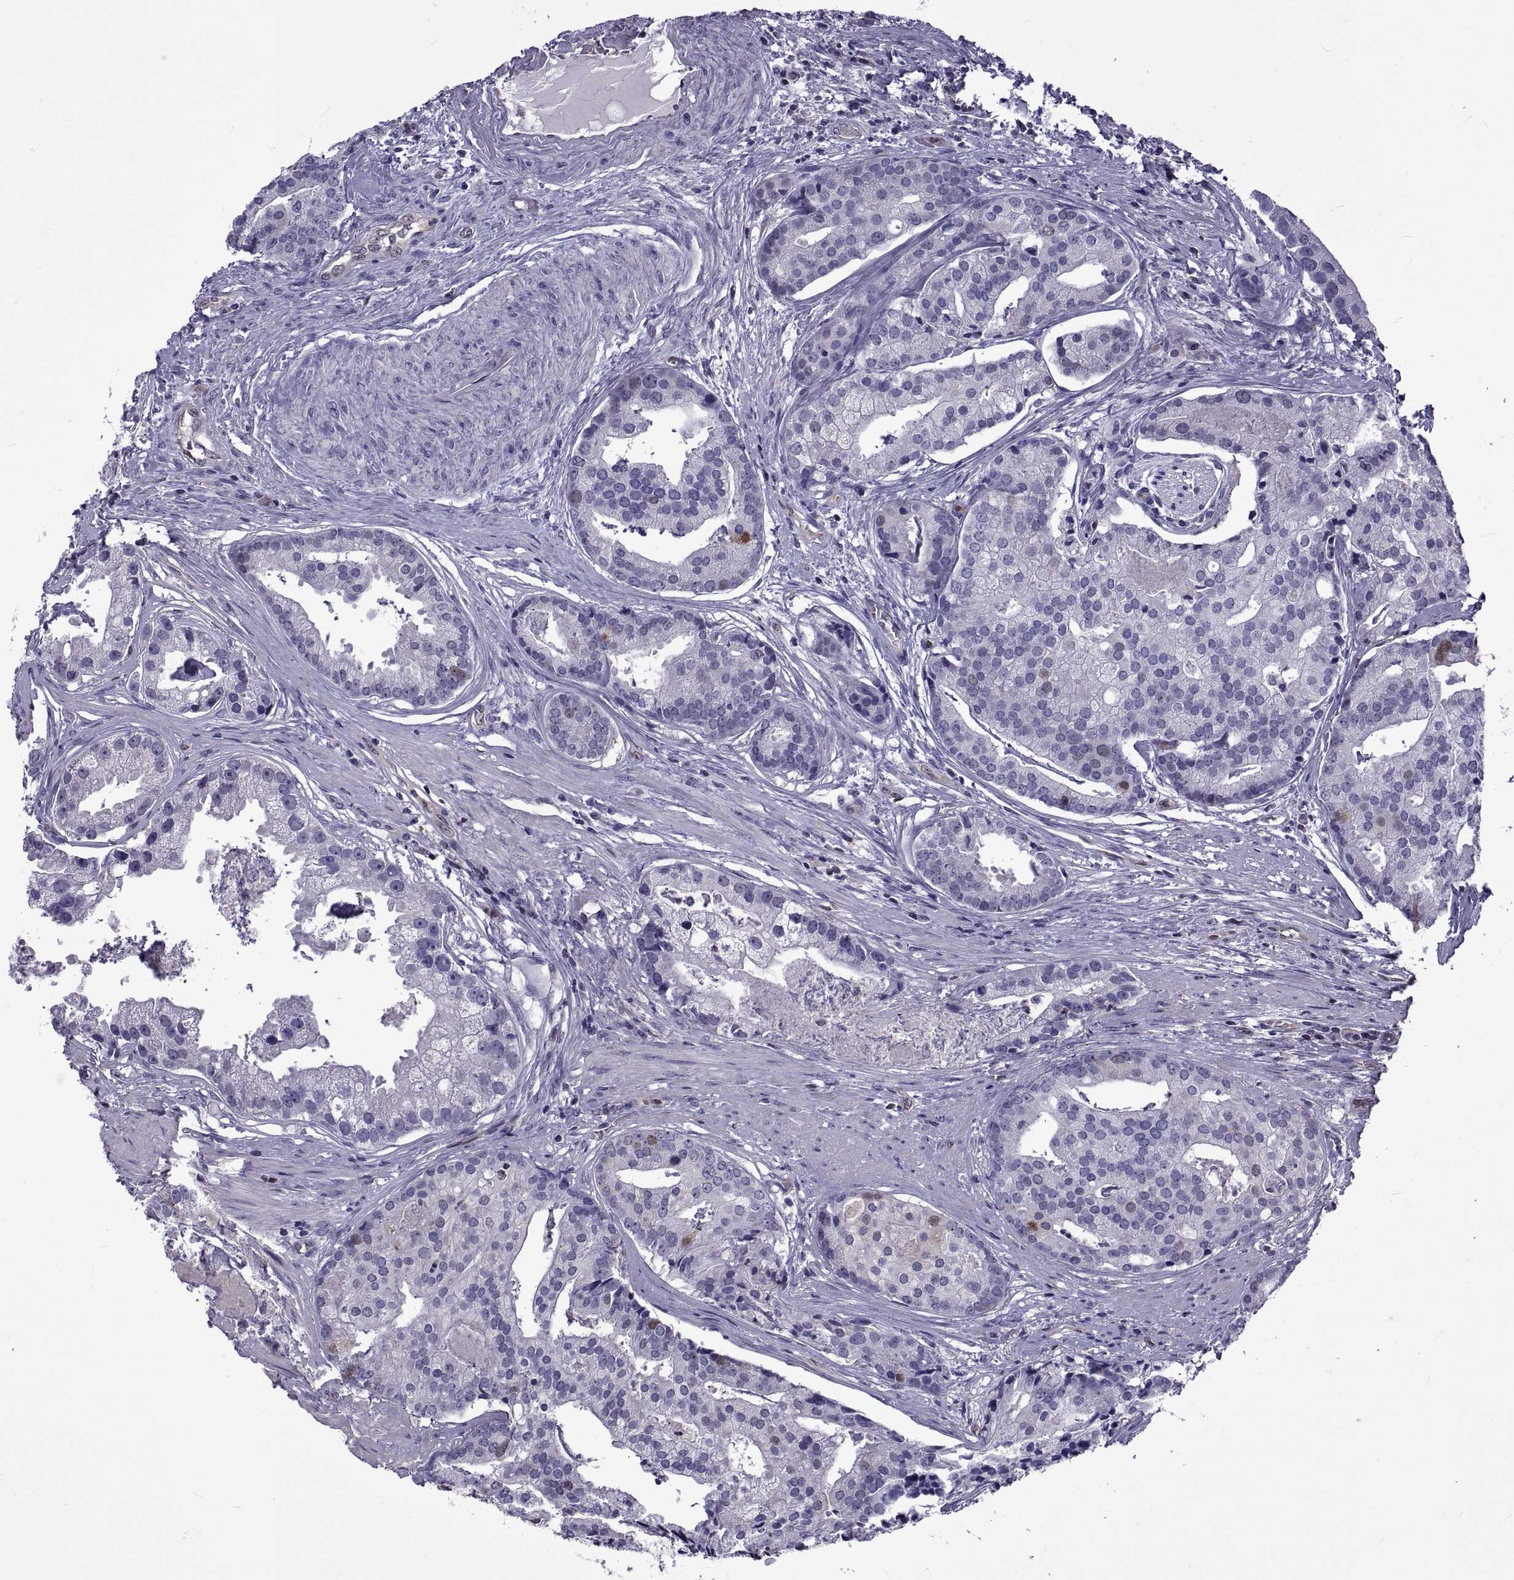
{"staining": {"intensity": "negative", "quantity": "none", "location": "none"}, "tissue": "prostate cancer", "cell_type": "Tumor cells", "image_type": "cancer", "snomed": [{"axis": "morphology", "description": "Adenocarcinoma, NOS"}, {"axis": "topography", "description": "Prostate and seminal vesicle, NOS"}, {"axis": "topography", "description": "Prostate"}], "caption": "Immunohistochemistry photomicrograph of prostate adenocarcinoma stained for a protein (brown), which shows no expression in tumor cells.", "gene": "LCN9", "patient": {"sex": "male", "age": 44}}